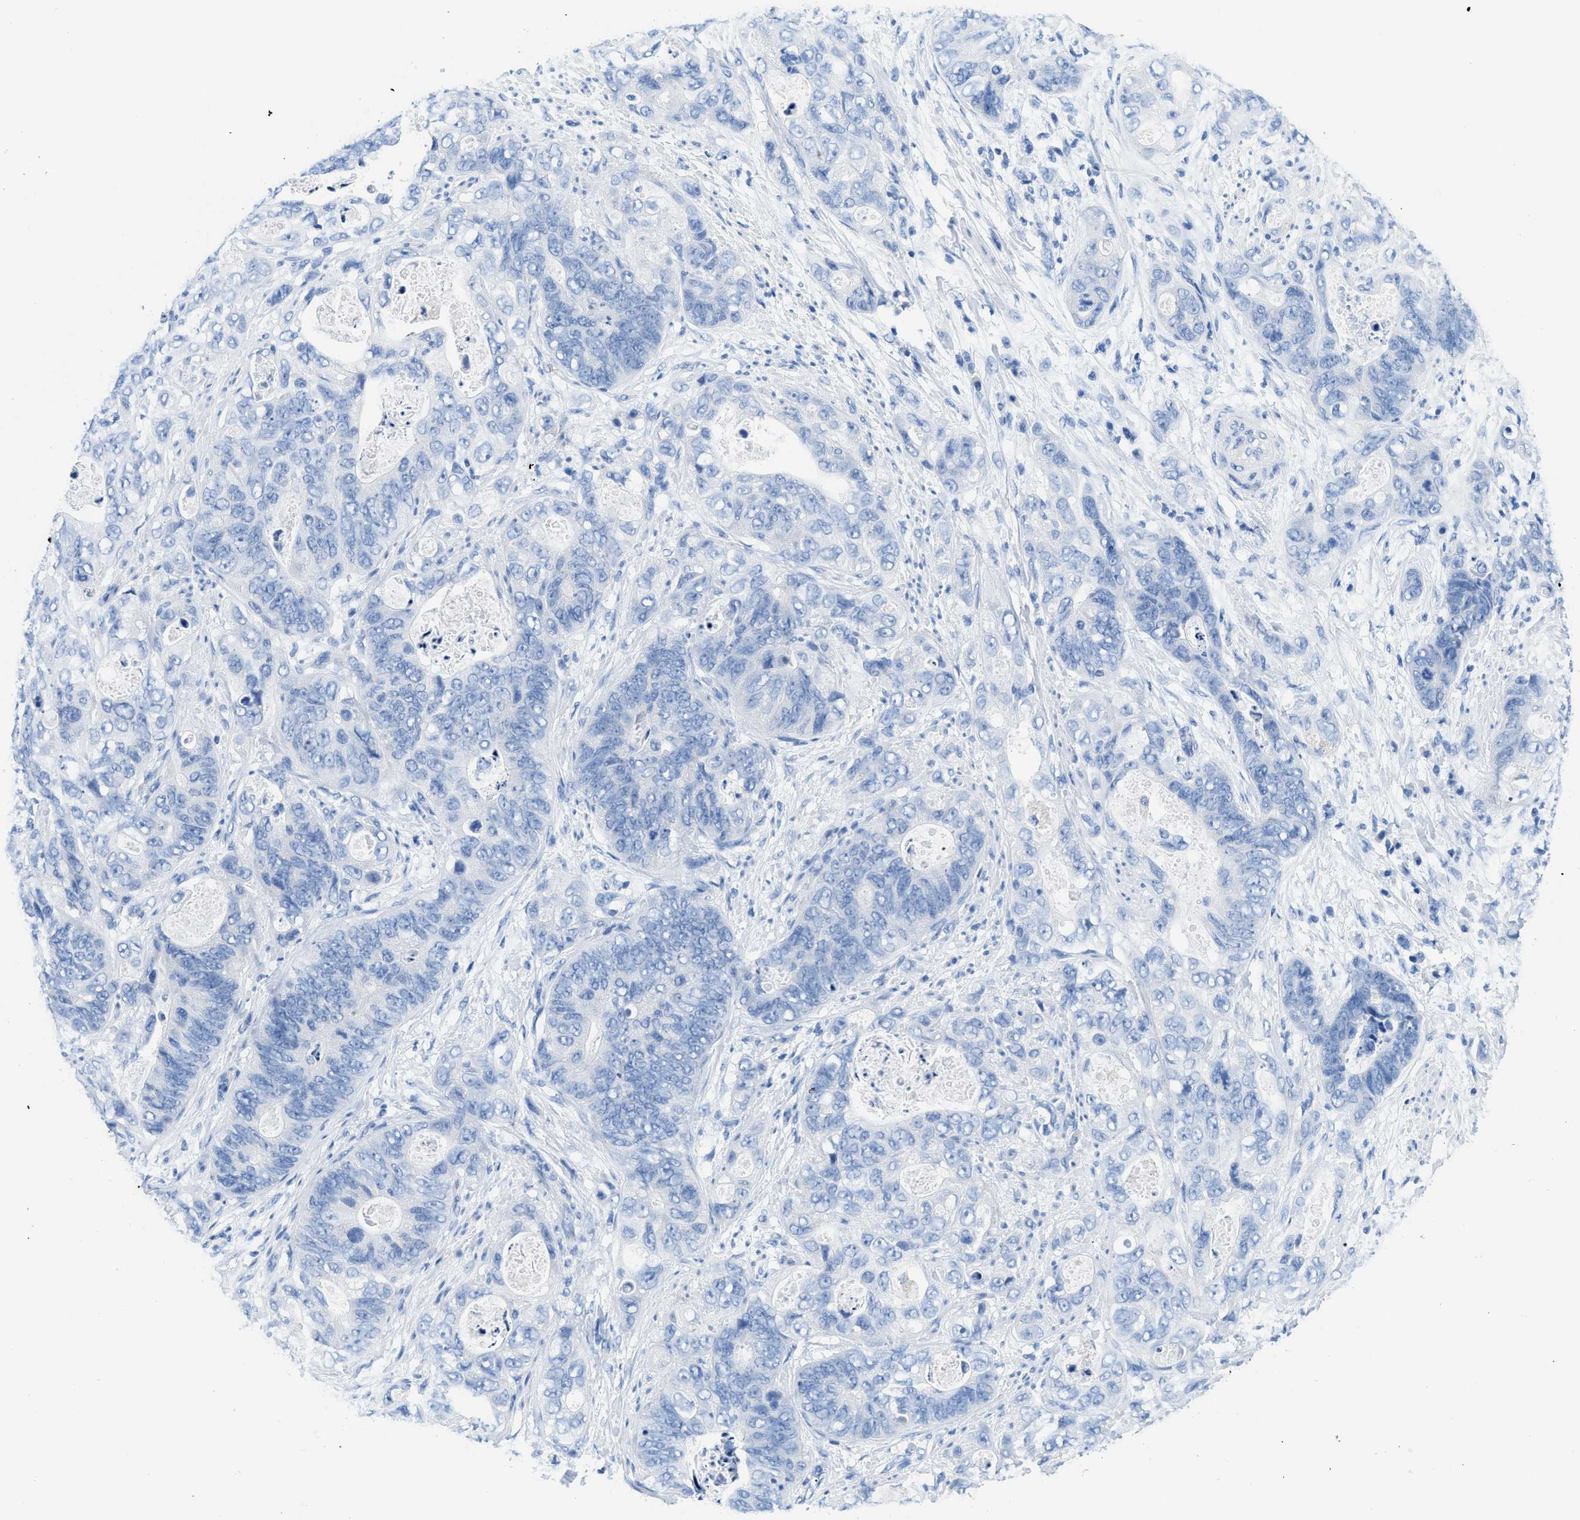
{"staining": {"intensity": "negative", "quantity": "none", "location": "none"}, "tissue": "stomach cancer", "cell_type": "Tumor cells", "image_type": "cancer", "snomed": [{"axis": "morphology", "description": "Adenocarcinoma, NOS"}, {"axis": "topography", "description": "Stomach"}], "caption": "Human stomach cancer (adenocarcinoma) stained for a protein using IHC shows no positivity in tumor cells.", "gene": "NEB", "patient": {"sex": "female", "age": 89}}